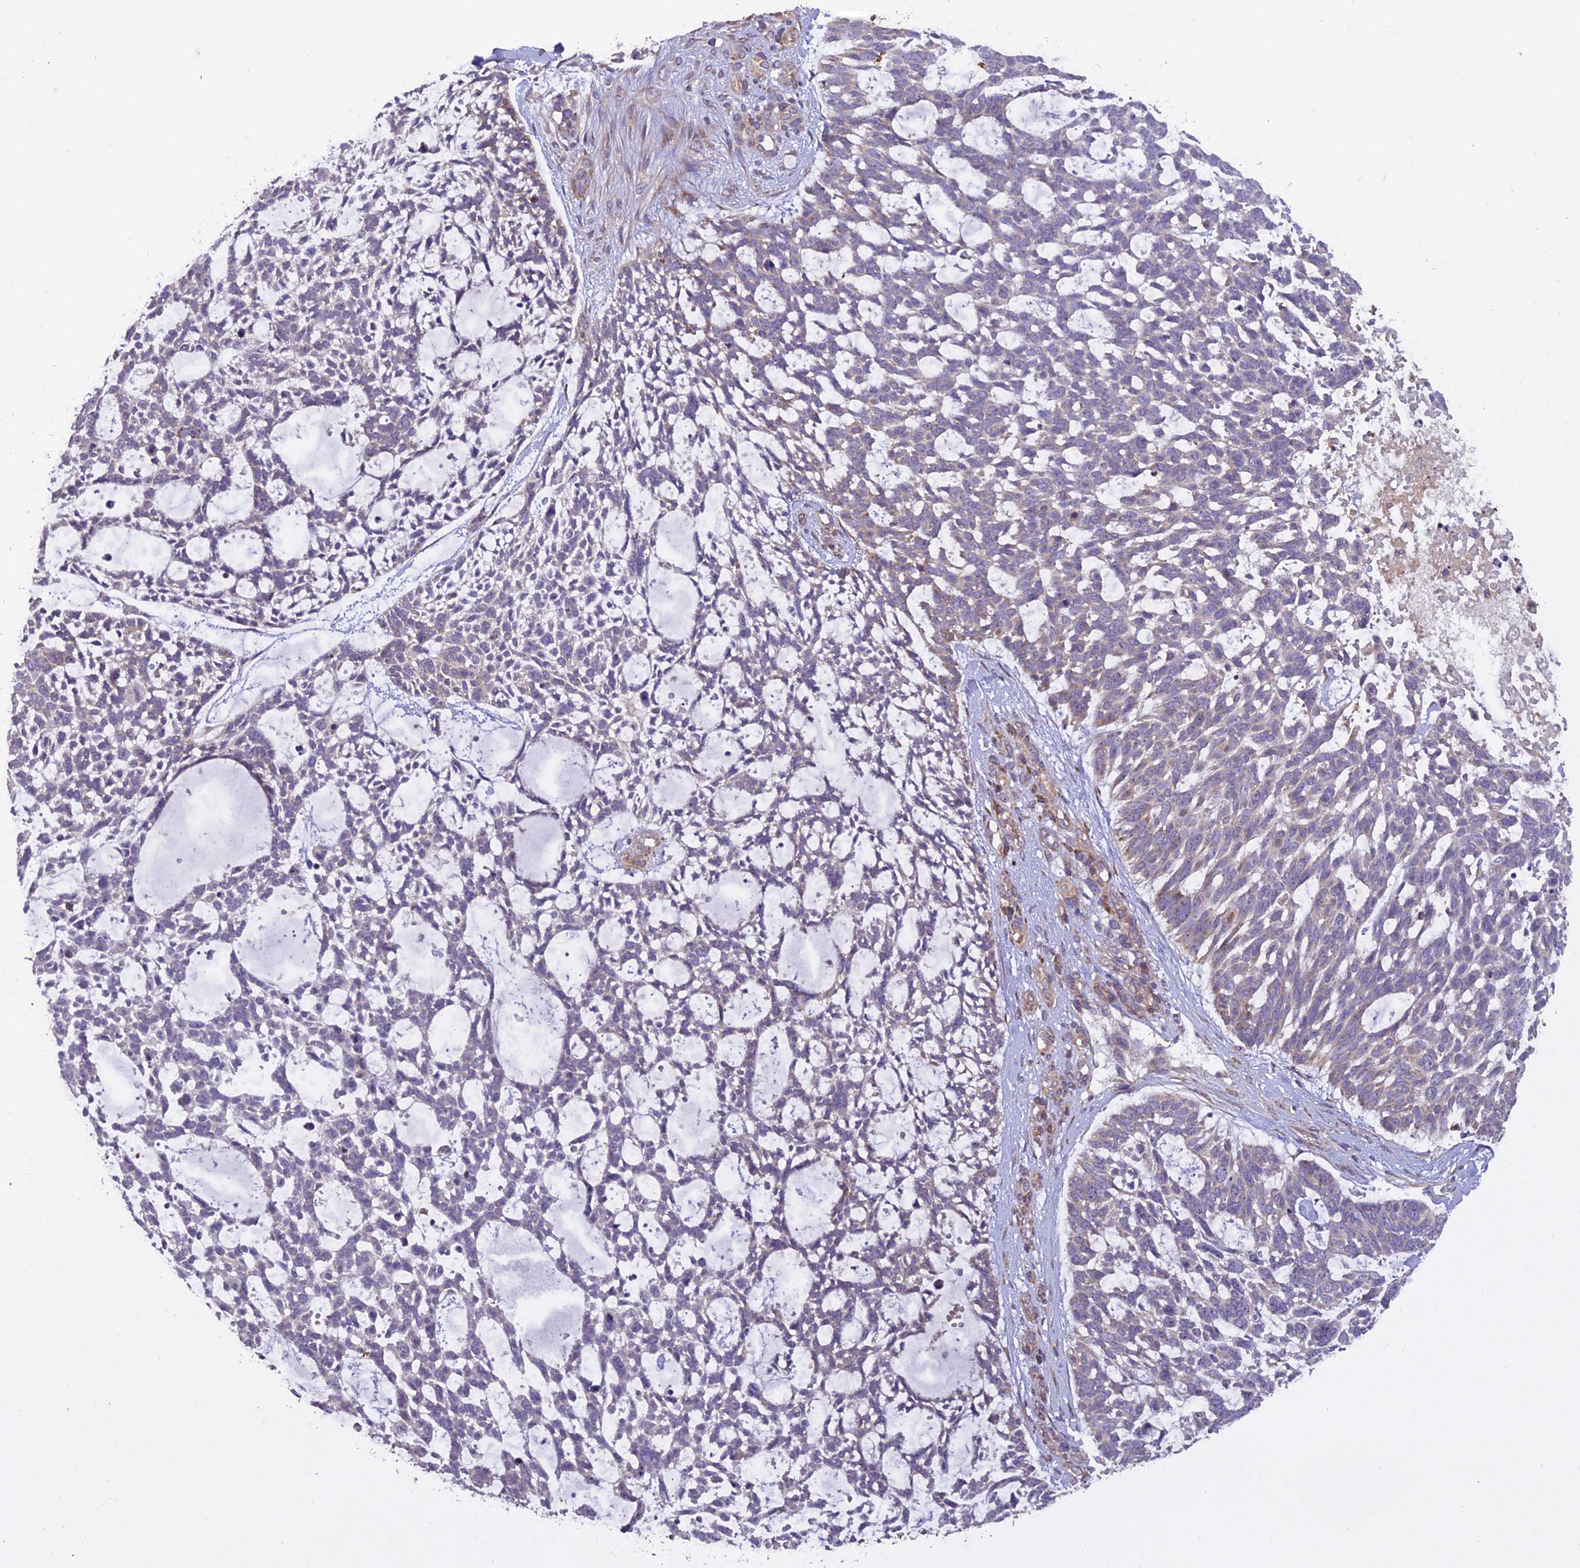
{"staining": {"intensity": "weak", "quantity": "<25%", "location": "cytoplasmic/membranous"}, "tissue": "skin cancer", "cell_type": "Tumor cells", "image_type": "cancer", "snomed": [{"axis": "morphology", "description": "Basal cell carcinoma"}, {"axis": "topography", "description": "Skin"}], "caption": "Skin cancer (basal cell carcinoma) stained for a protein using immunohistochemistry displays no expression tumor cells.", "gene": "CENPL", "patient": {"sex": "male", "age": 88}}